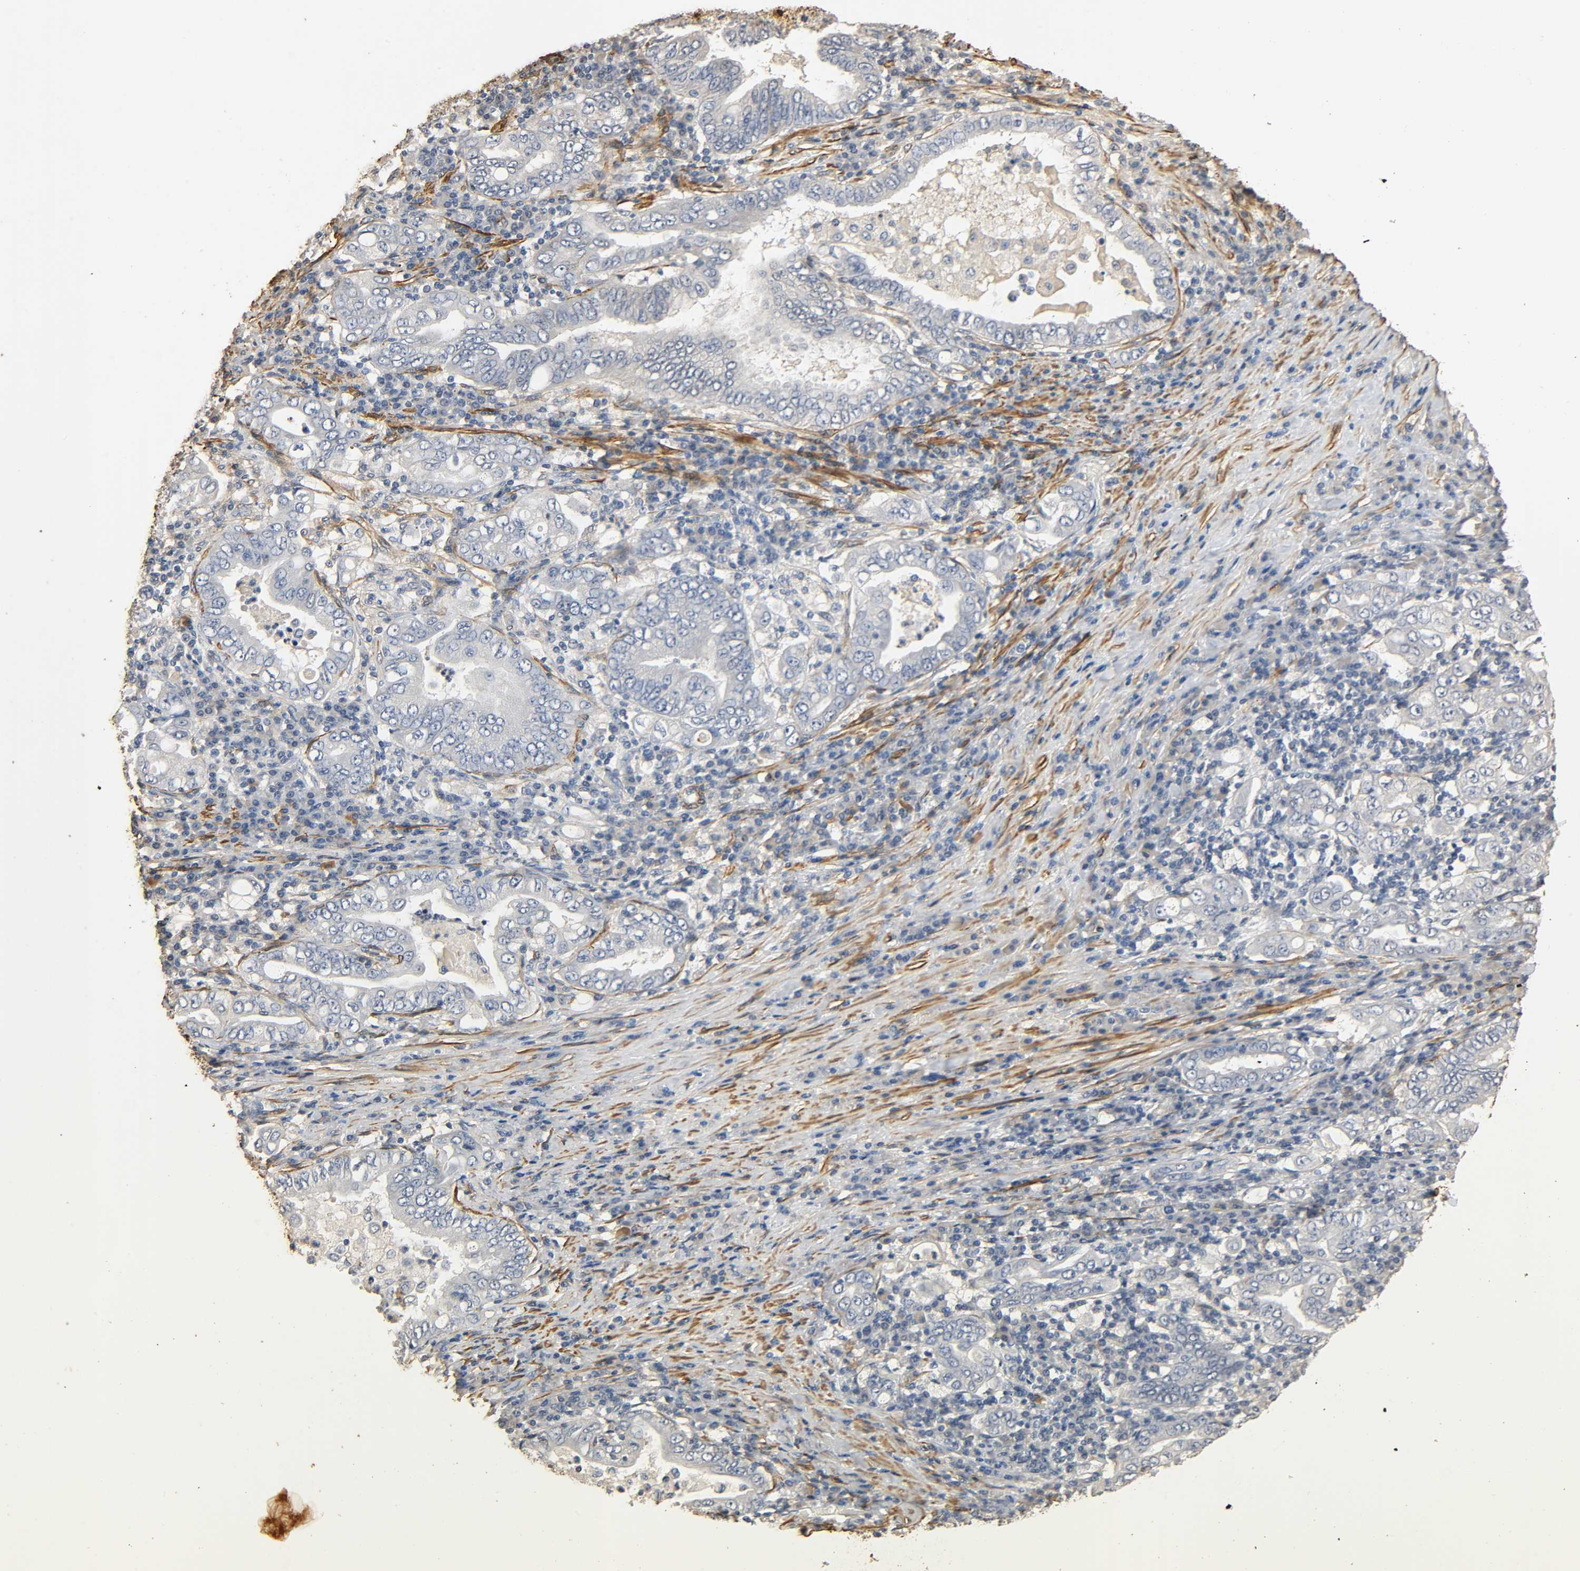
{"staining": {"intensity": "negative", "quantity": "none", "location": "none"}, "tissue": "stomach cancer", "cell_type": "Tumor cells", "image_type": "cancer", "snomed": [{"axis": "morphology", "description": "Normal tissue, NOS"}, {"axis": "morphology", "description": "Adenocarcinoma, NOS"}, {"axis": "topography", "description": "Esophagus"}, {"axis": "topography", "description": "Stomach, upper"}, {"axis": "topography", "description": "Peripheral nerve tissue"}], "caption": "High magnification brightfield microscopy of stomach cancer stained with DAB (3,3'-diaminobenzidine) (brown) and counterstained with hematoxylin (blue): tumor cells show no significant expression.", "gene": "GSTA3", "patient": {"sex": "male", "age": 62}}